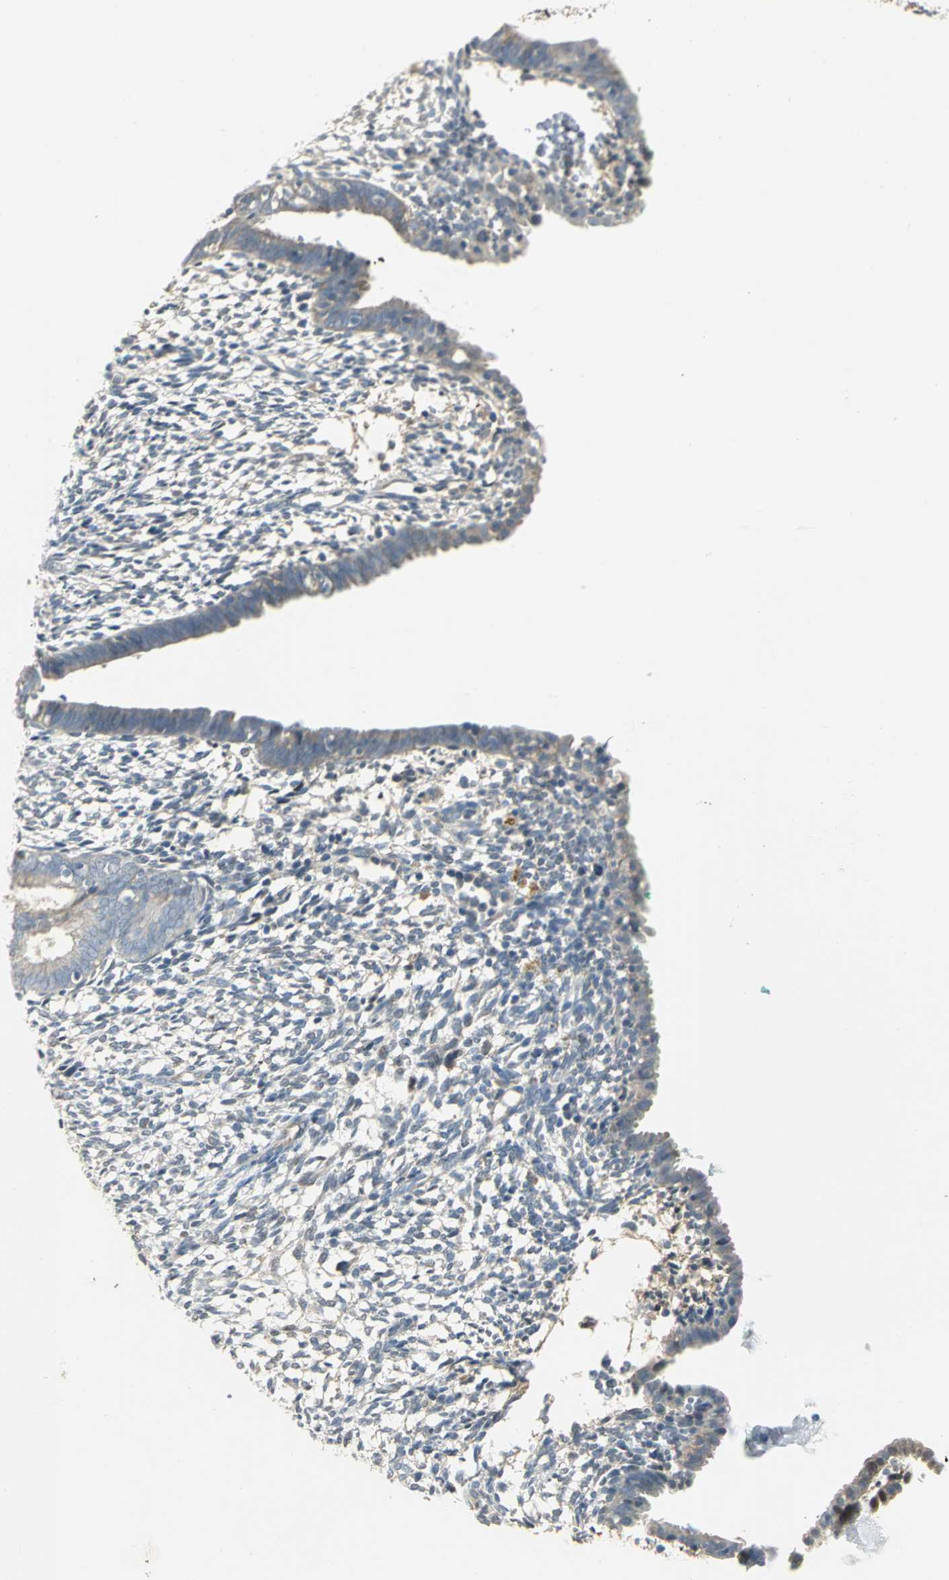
{"staining": {"intensity": "weak", "quantity": "<25%", "location": "cytoplasmic/membranous"}, "tissue": "endometrium", "cell_type": "Cells in endometrial stroma", "image_type": "normal", "snomed": [{"axis": "morphology", "description": "Normal tissue, NOS"}, {"axis": "morphology", "description": "Atrophy, NOS"}, {"axis": "topography", "description": "Uterus"}, {"axis": "topography", "description": "Endometrium"}], "caption": "An immunohistochemistry image of benign endometrium is shown. There is no staining in cells in endometrial stroma of endometrium.", "gene": "PROC", "patient": {"sex": "female", "age": 68}}